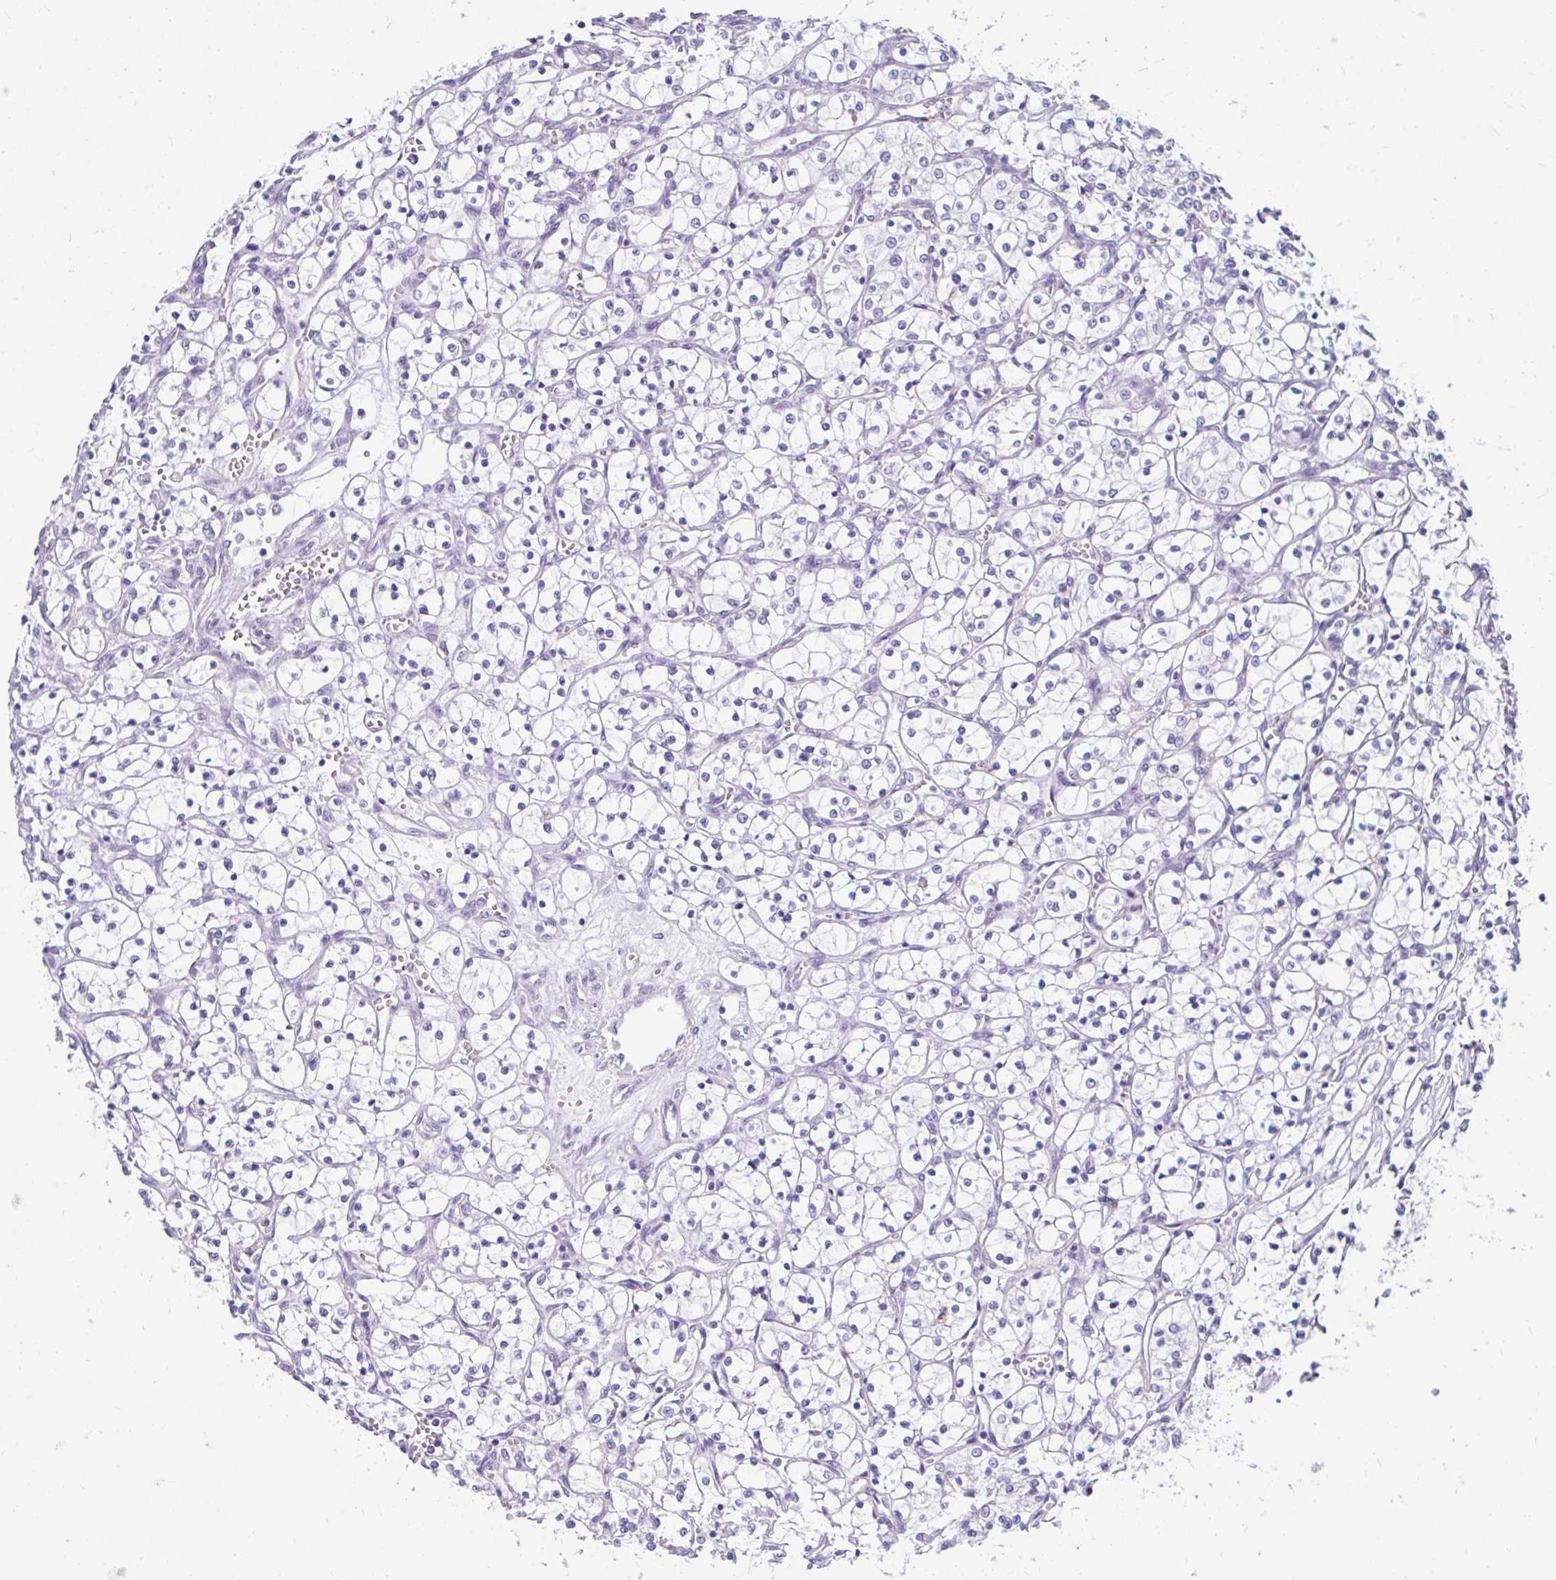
{"staining": {"intensity": "negative", "quantity": "none", "location": "none"}, "tissue": "renal cancer", "cell_type": "Tumor cells", "image_type": "cancer", "snomed": [{"axis": "morphology", "description": "Adenocarcinoma, NOS"}, {"axis": "topography", "description": "Kidney"}], "caption": "High power microscopy photomicrograph of an IHC image of renal cancer (adenocarcinoma), revealing no significant staining in tumor cells.", "gene": "DCAF17", "patient": {"sex": "female", "age": 69}}